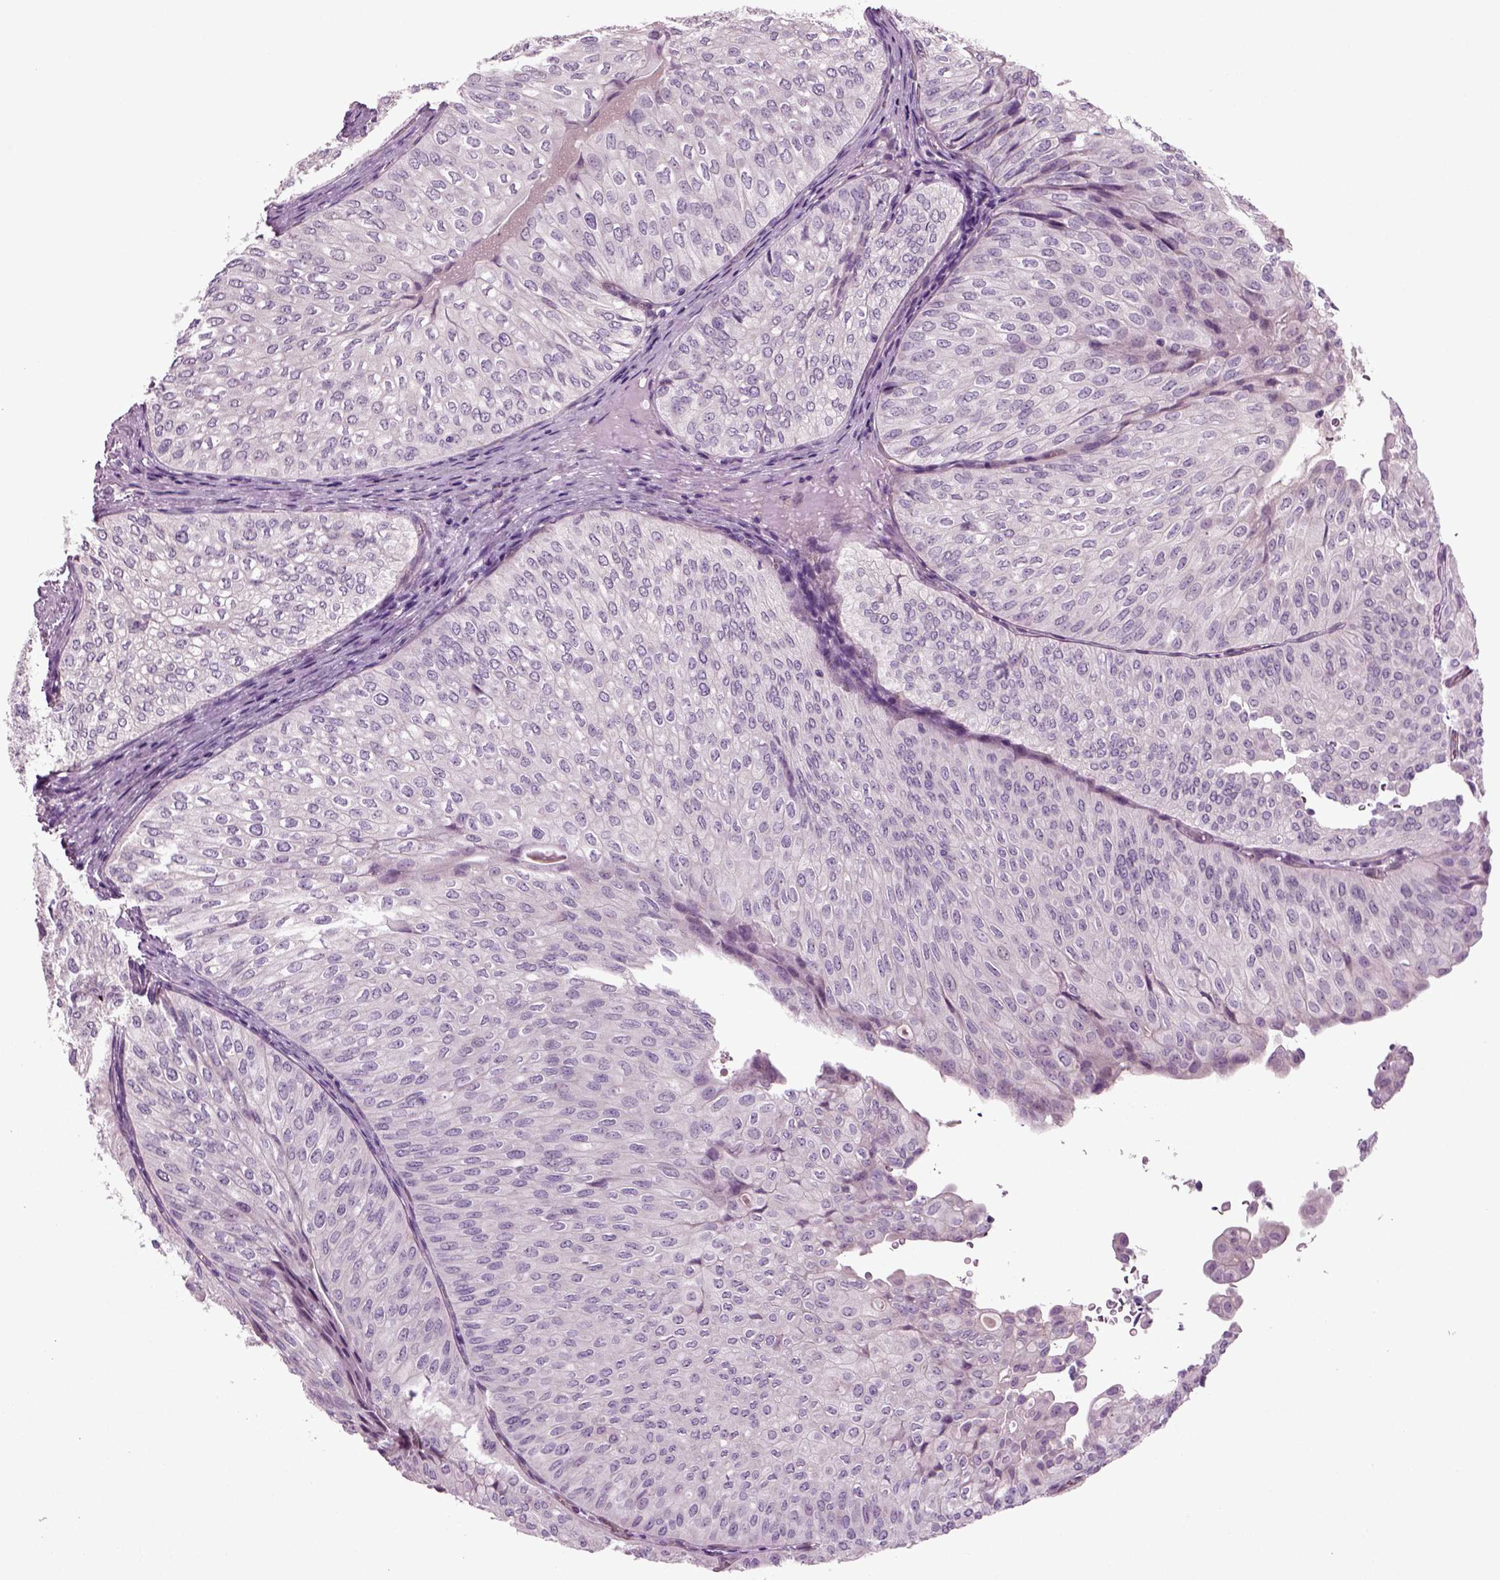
{"staining": {"intensity": "negative", "quantity": "none", "location": "none"}, "tissue": "urothelial cancer", "cell_type": "Tumor cells", "image_type": "cancer", "snomed": [{"axis": "morphology", "description": "Urothelial carcinoma, NOS"}, {"axis": "topography", "description": "Urinary bladder"}], "caption": "Immunohistochemical staining of transitional cell carcinoma displays no significant staining in tumor cells.", "gene": "COL9A2", "patient": {"sex": "male", "age": 62}}